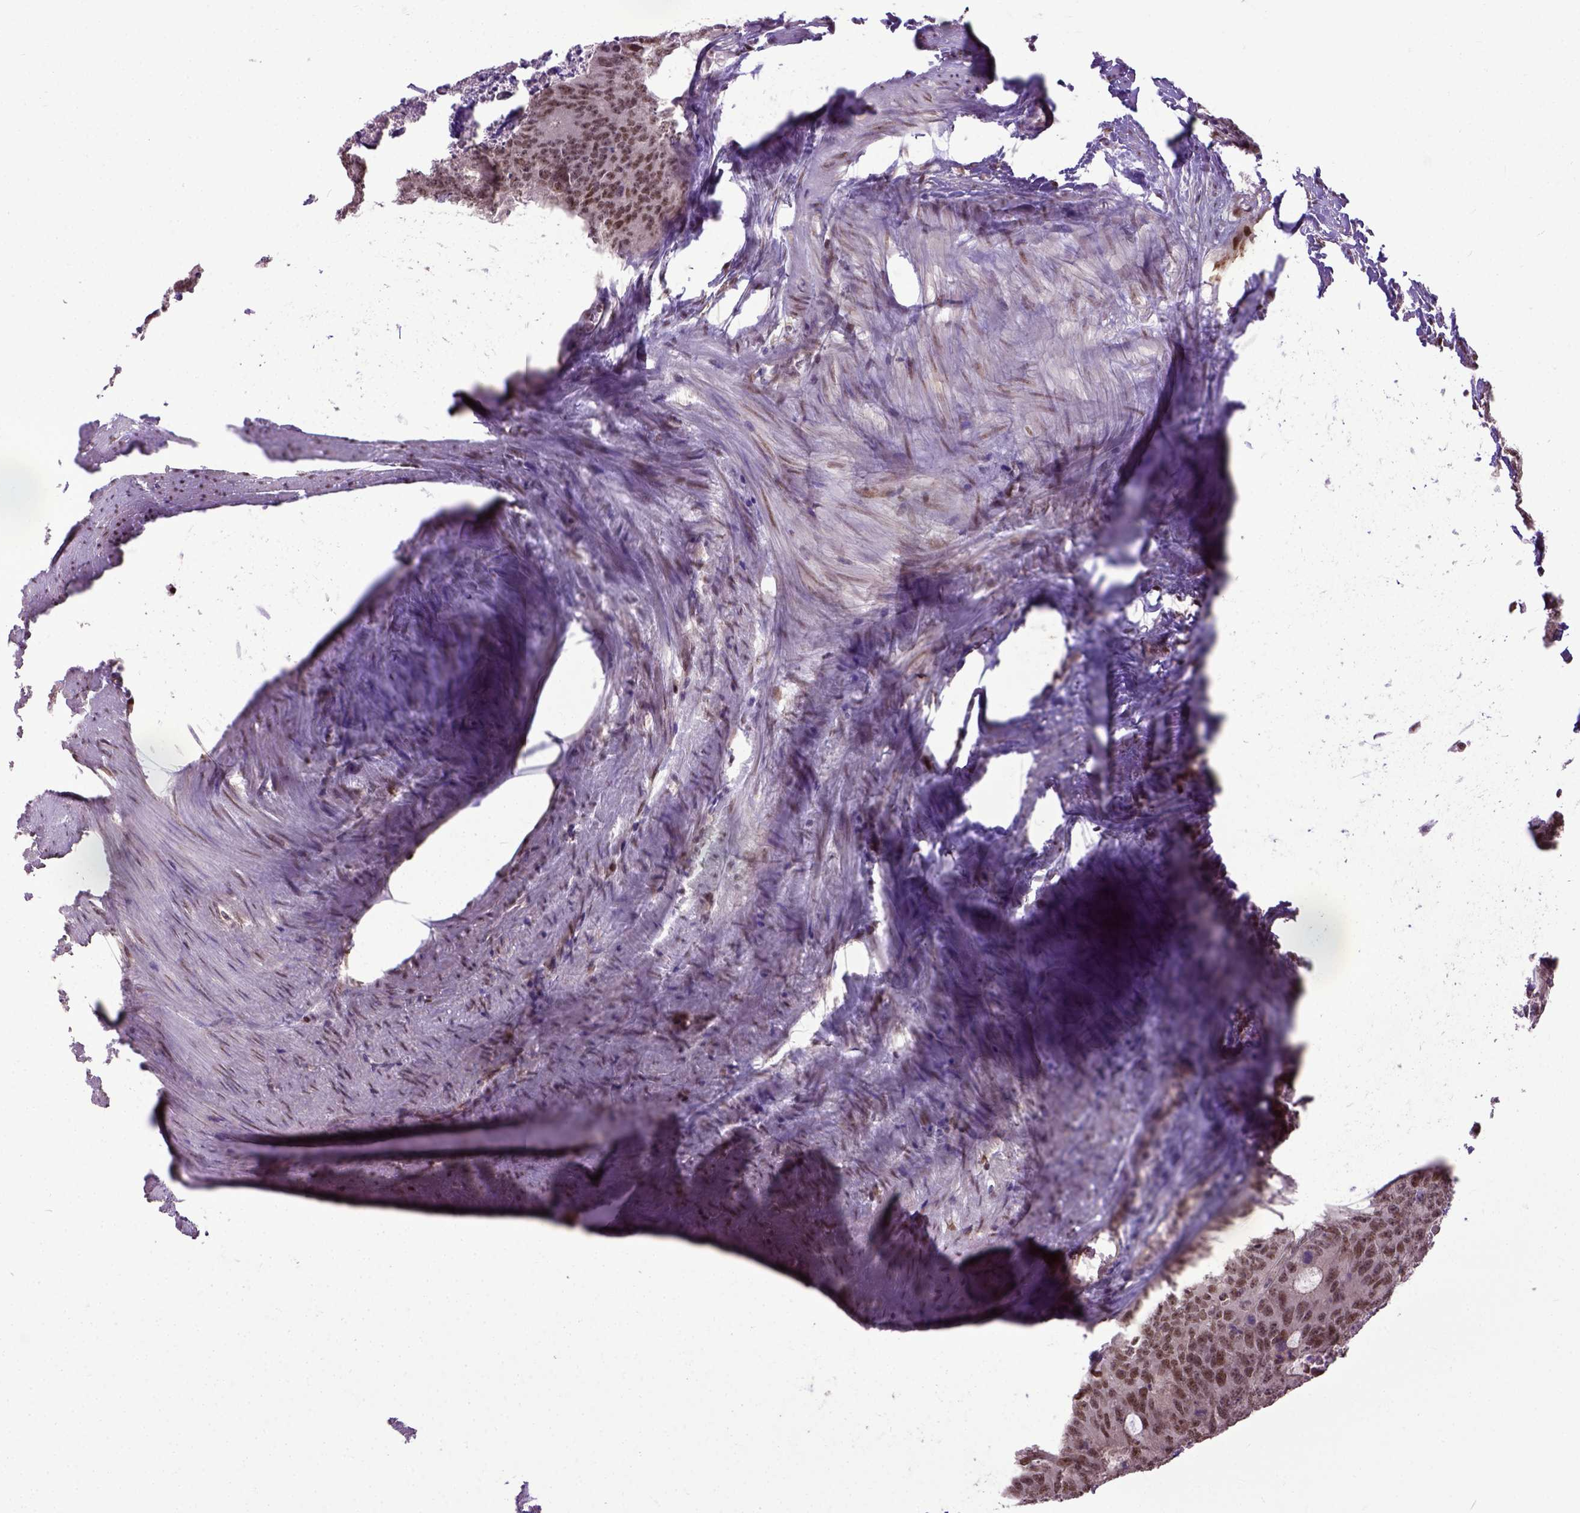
{"staining": {"intensity": "moderate", "quantity": ">75%", "location": "nuclear"}, "tissue": "colorectal cancer", "cell_type": "Tumor cells", "image_type": "cancer", "snomed": [{"axis": "morphology", "description": "Adenocarcinoma, NOS"}, {"axis": "topography", "description": "Colon"}], "caption": "Moderate nuclear protein staining is seen in about >75% of tumor cells in colorectal cancer (adenocarcinoma). (Brightfield microscopy of DAB IHC at high magnification).", "gene": "UBA3", "patient": {"sex": "male", "age": 67}}